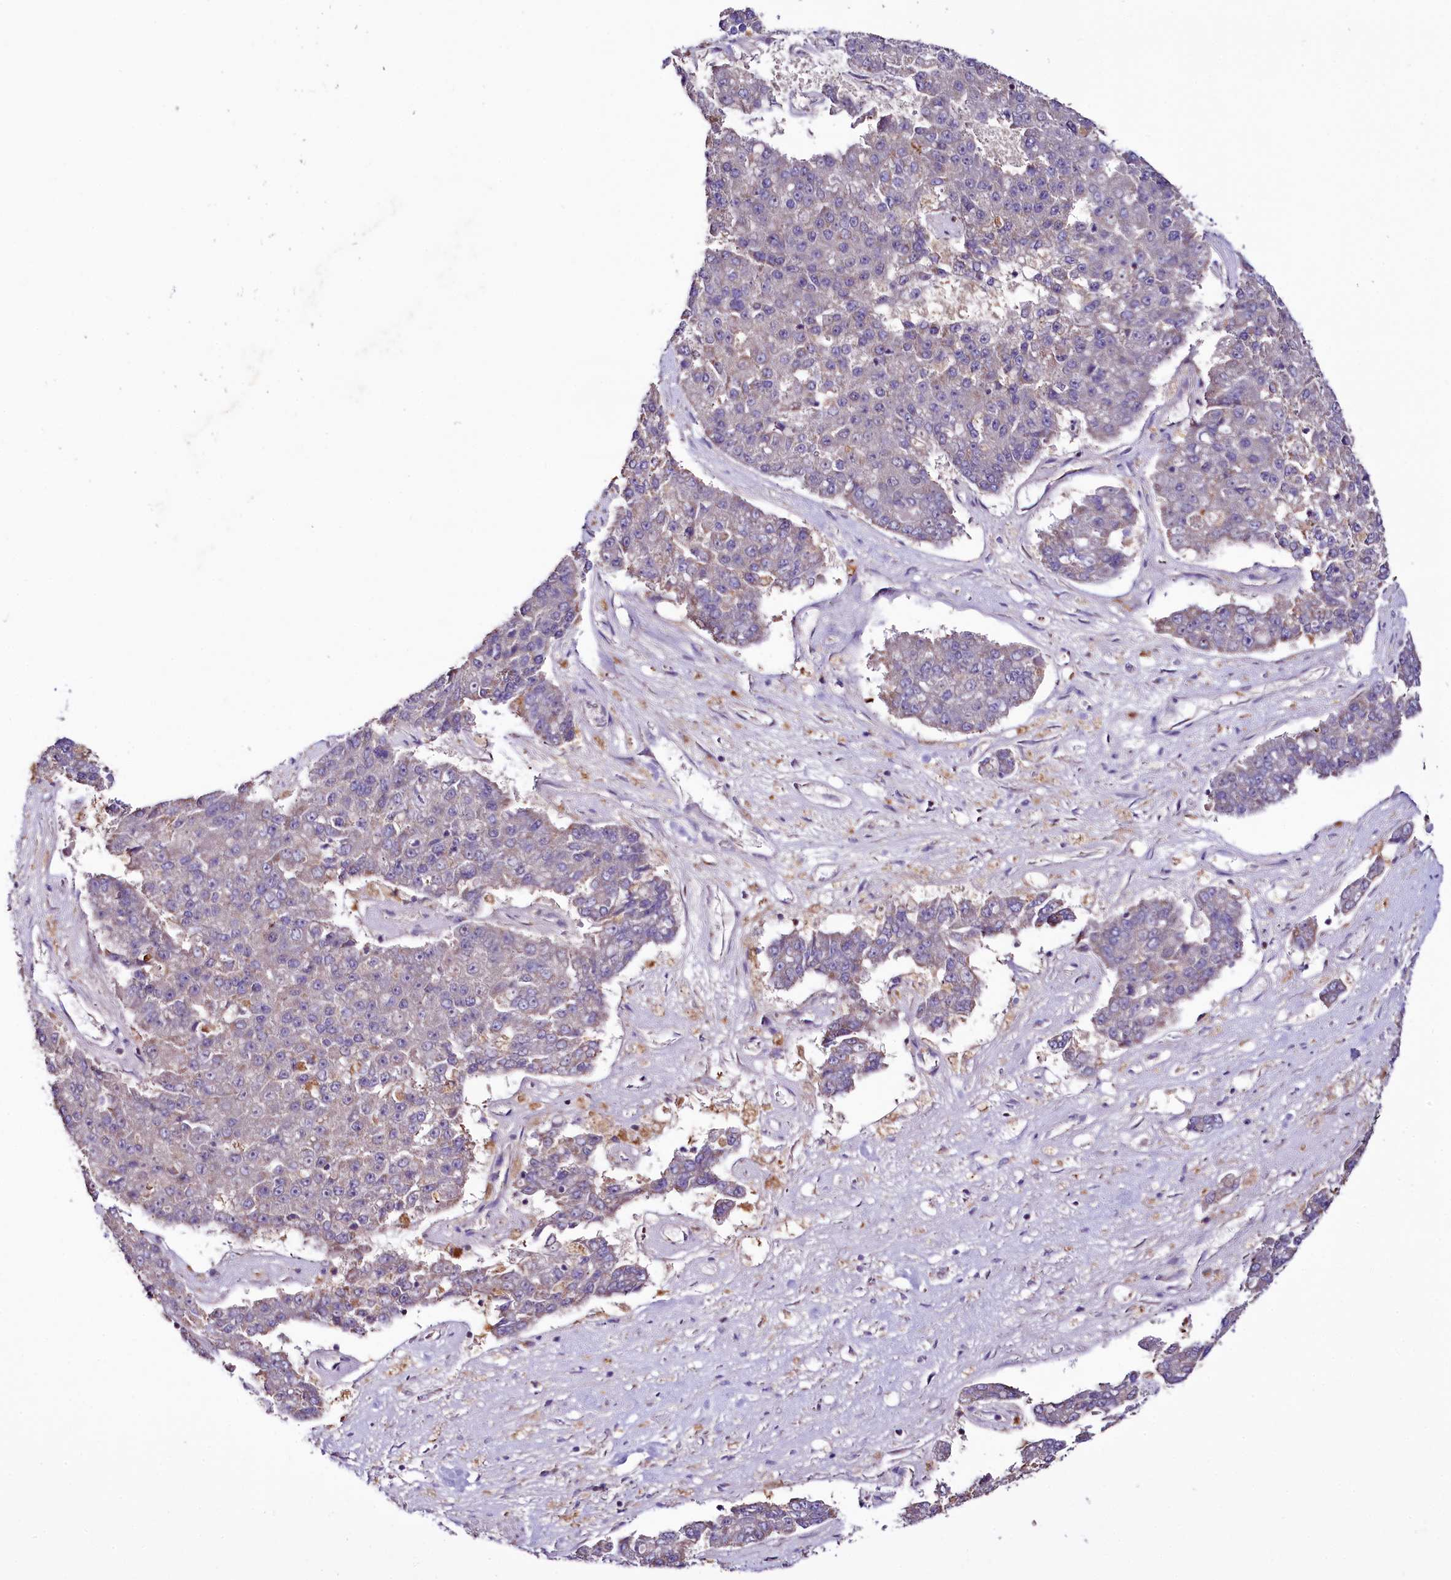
{"staining": {"intensity": "negative", "quantity": "none", "location": "none"}, "tissue": "pancreatic cancer", "cell_type": "Tumor cells", "image_type": "cancer", "snomed": [{"axis": "morphology", "description": "Adenocarcinoma, NOS"}, {"axis": "topography", "description": "Pancreas"}], "caption": "Immunohistochemistry (IHC) histopathology image of neoplastic tissue: human pancreatic cancer (adenocarcinoma) stained with DAB (3,3'-diaminobenzidine) demonstrates no significant protein staining in tumor cells.", "gene": "ZNF45", "patient": {"sex": "male", "age": 50}}